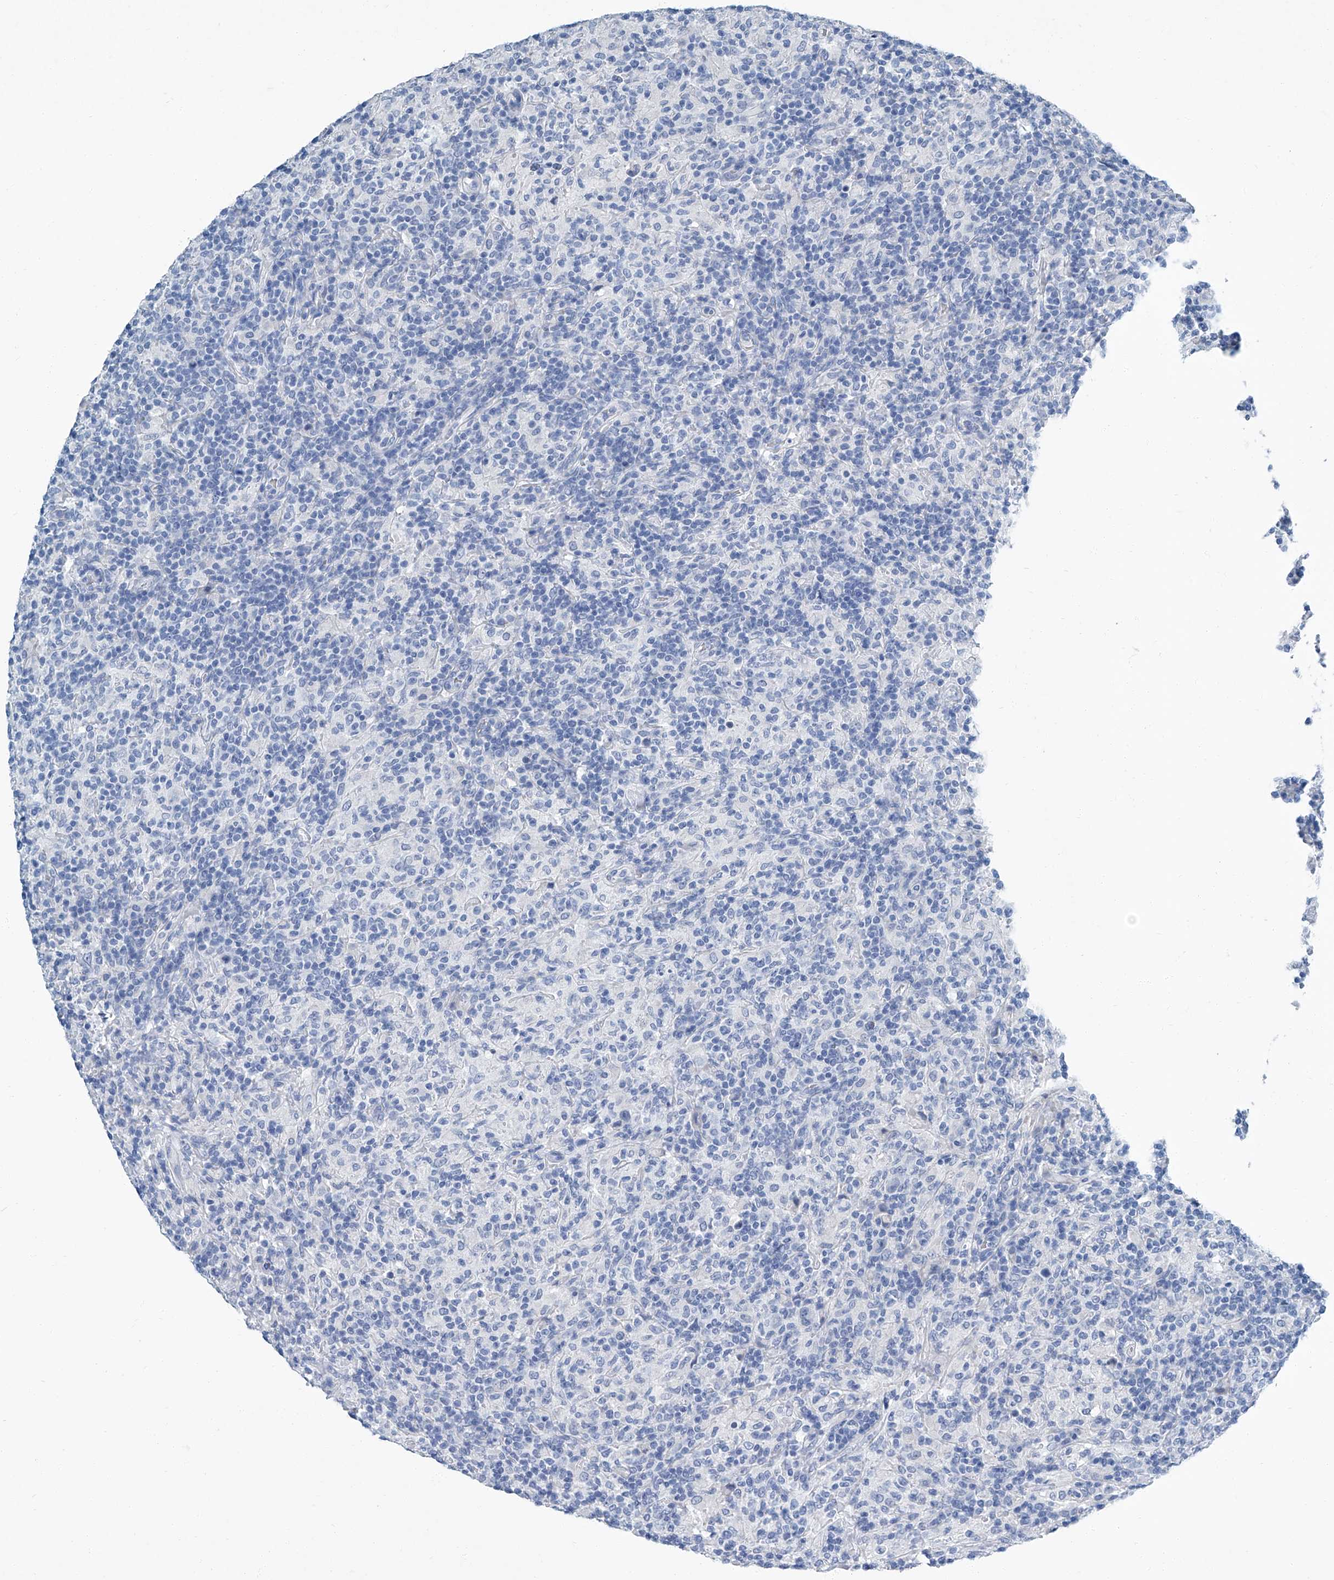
{"staining": {"intensity": "negative", "quantity": "none", "location": "none"}, "tissue": "lymphoma", "cell_type": "Tumor cells", "image_type": "cancer", "snomed": [{"axis": "morphology", "description": "Hodgkin's disease, NOS"}, {"axis": "topography", "description": "Lymph node"}], "caption": "Hodgkin's disease was stained to show a protein in brown. There is no significant staining in tumor cells.", "gene": "CYP2A7", "patient": {"sex": "male", "age": 70}}